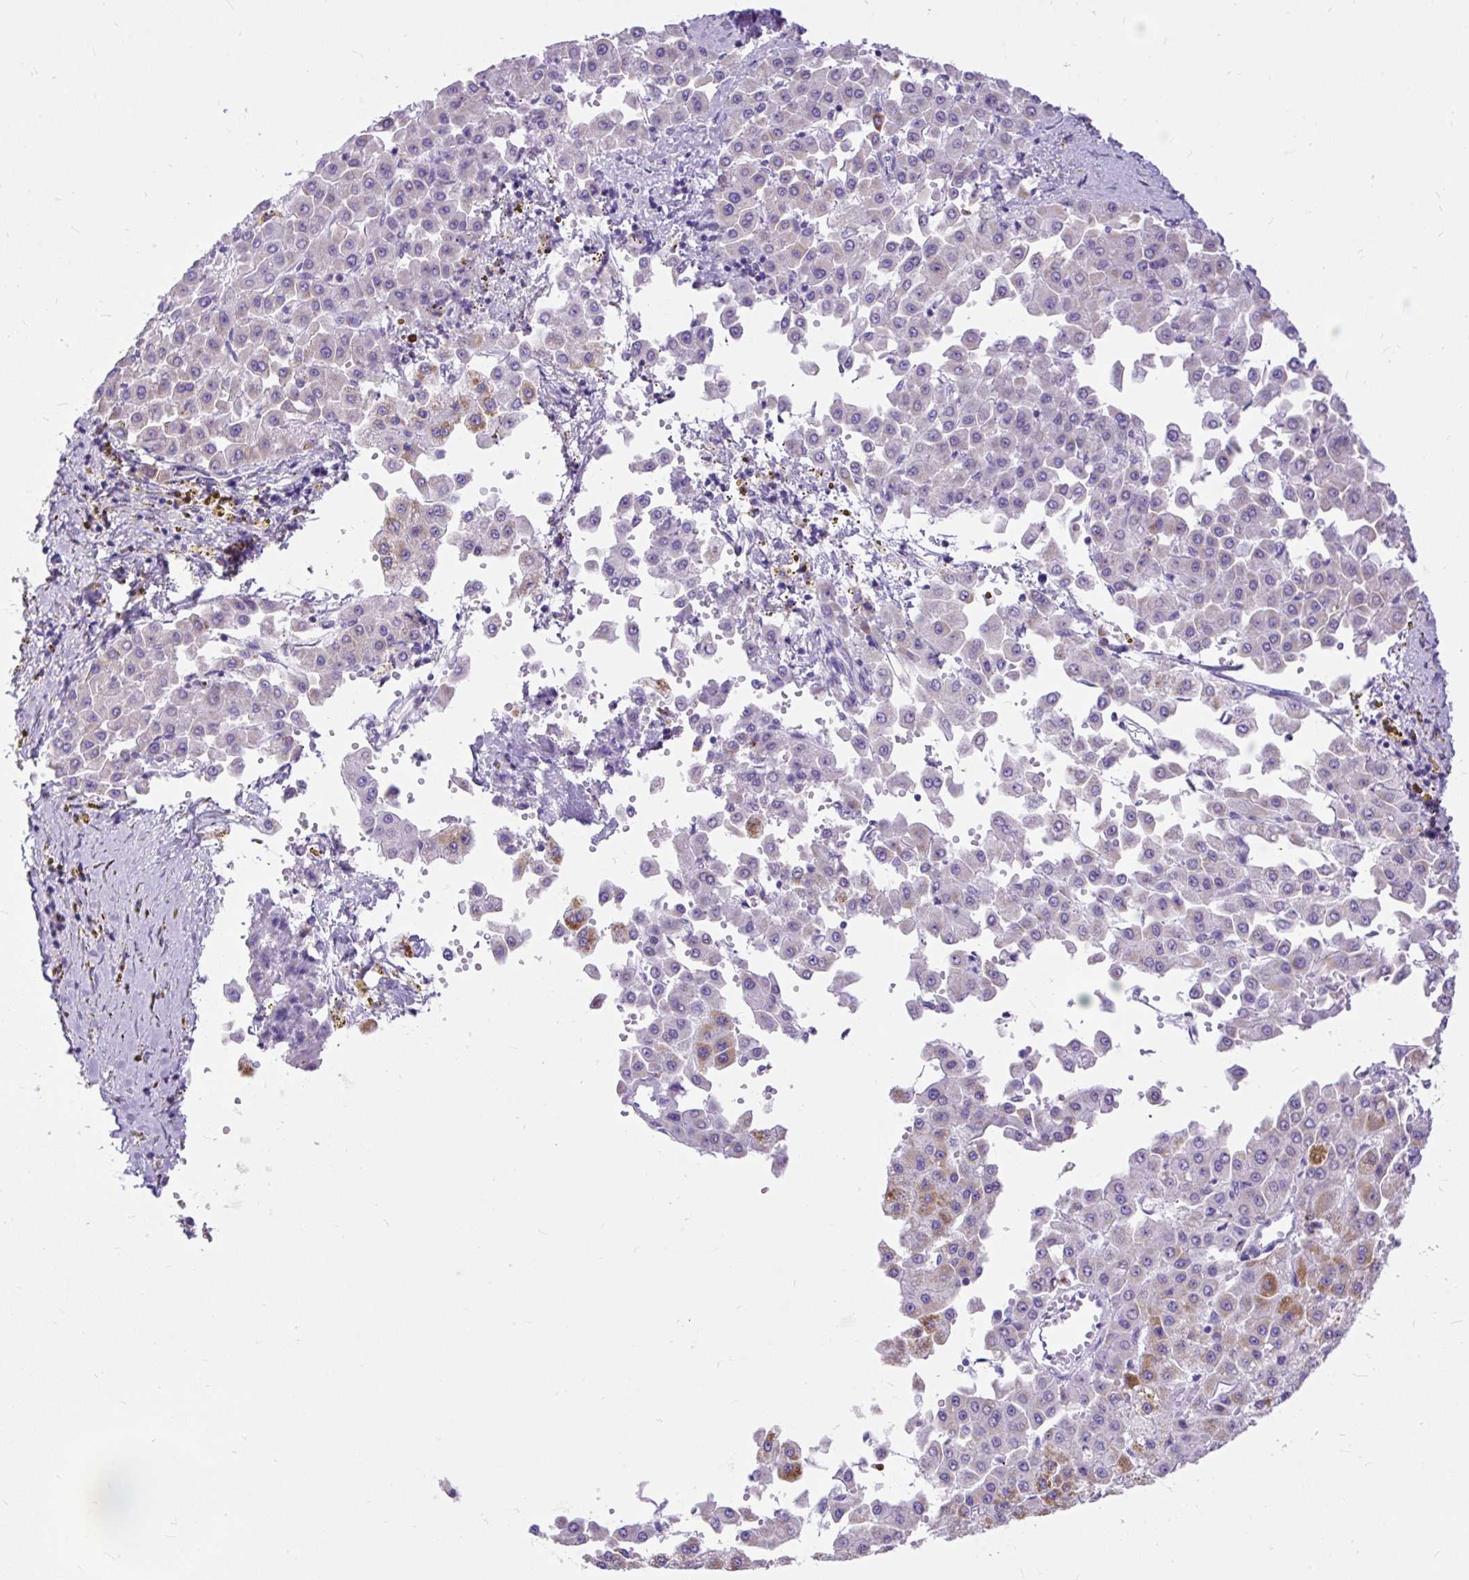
{"staining": {"intensity": "moderate", "quantity": "25%-75%", "location": "cytoplasmic/membranous"}, "tissue": "liver cancer", "cell_type": "Tumor cells", "image_type": "cancer", "snomed": [{"axis": "morphology", "description": "Carcinoma, Hepatocellular, NOS"}, {"axis": "topography", "description": "Liver"}], "caption": "Liver hepatocellular carcinoma stained with DAB (3,3'-diaminobenzidine) immunohistochemistry shows medium levels of moderate cytoplasmic/membranous staining in about 25%-75% of tumor cells.", "gene": "ZNF256", "patient": {"sex": "male", "age": 47}}